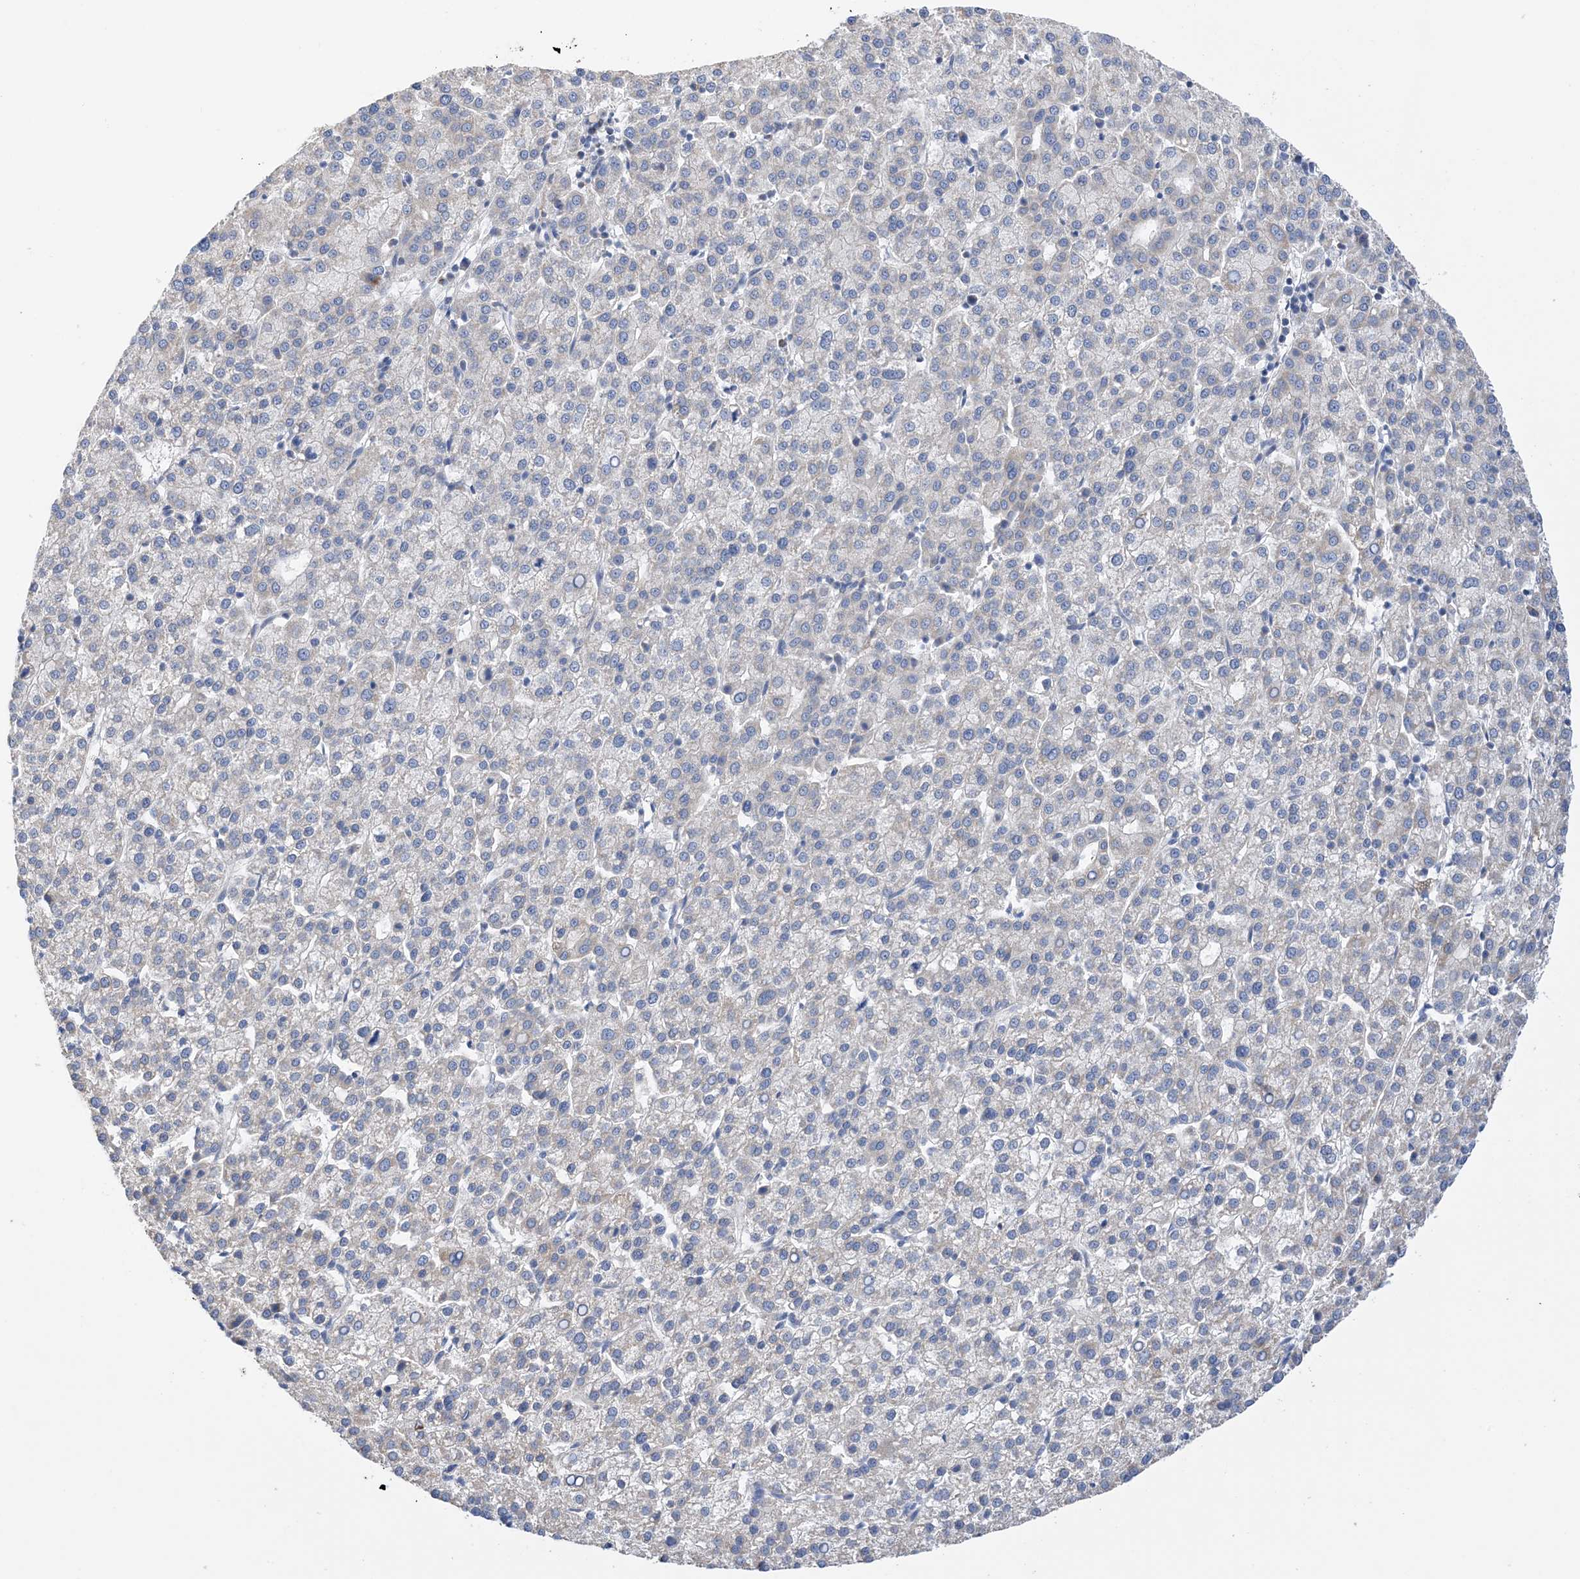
{"staining": {"intensity": "negative", "quantity": "none", "location": "none"}, "tissue": "liver cancer", "cell_type": "Tumor cells", "image_type": "cancer", "snomed": [{"axis": "morphology", "description": "Carcinoma, Hepatocellular, NOS"}, {"axis": "topography", "description": "Liver"}], "caption": "Protein analysis of liver cancer (hepatocellular carcinoma) displays no significant staining in tumor cells. (DAB (3,3'-diaminobenzidine) immunohistochemistry with hematoxylin counter stain).", "gene": "PLK4", "patient": {"sex": "female", "age": 58}}